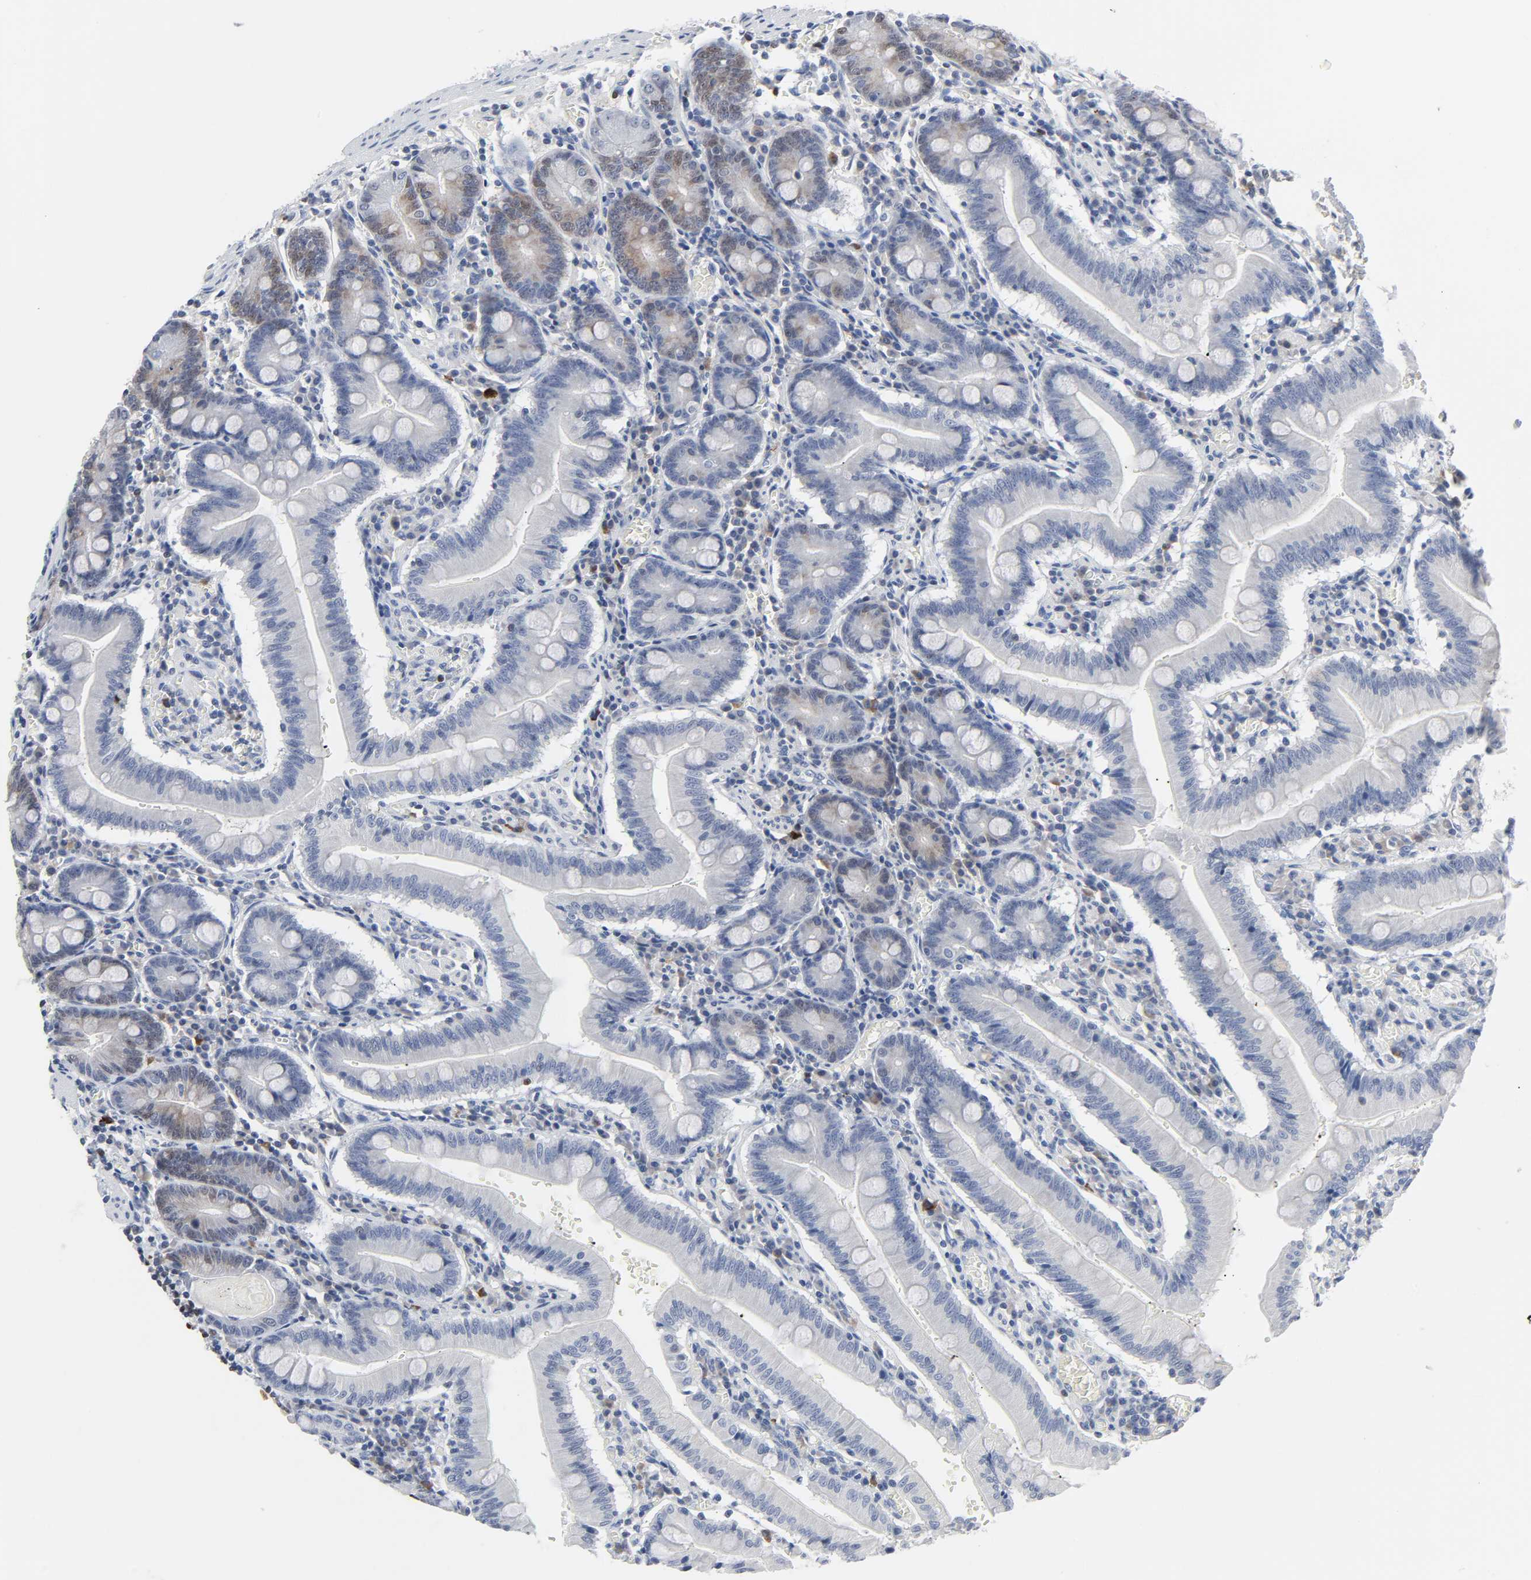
{"staining": {"intensity": "weak", "quantity": "25%-75%", "location": "cytoplasmic/membranous,nuclear"}, "tissue": "small intestine", "cell_type": "Glandular cells", "image_type": "normal", "snomed": [{"axis": "morphology", "description": "Normal tissue, NOS"}, {"axis": "topography", "description": "Small intestine"}], "caption": "A high-resolution image shows IHC staining of normal small intestine, which displays weak cytoplasmic/membranous,nuclear expression in approximately 25%-75% of glandular cells.", "gene": "WEE1", "patient": {"sex": "male", "age": 71}}